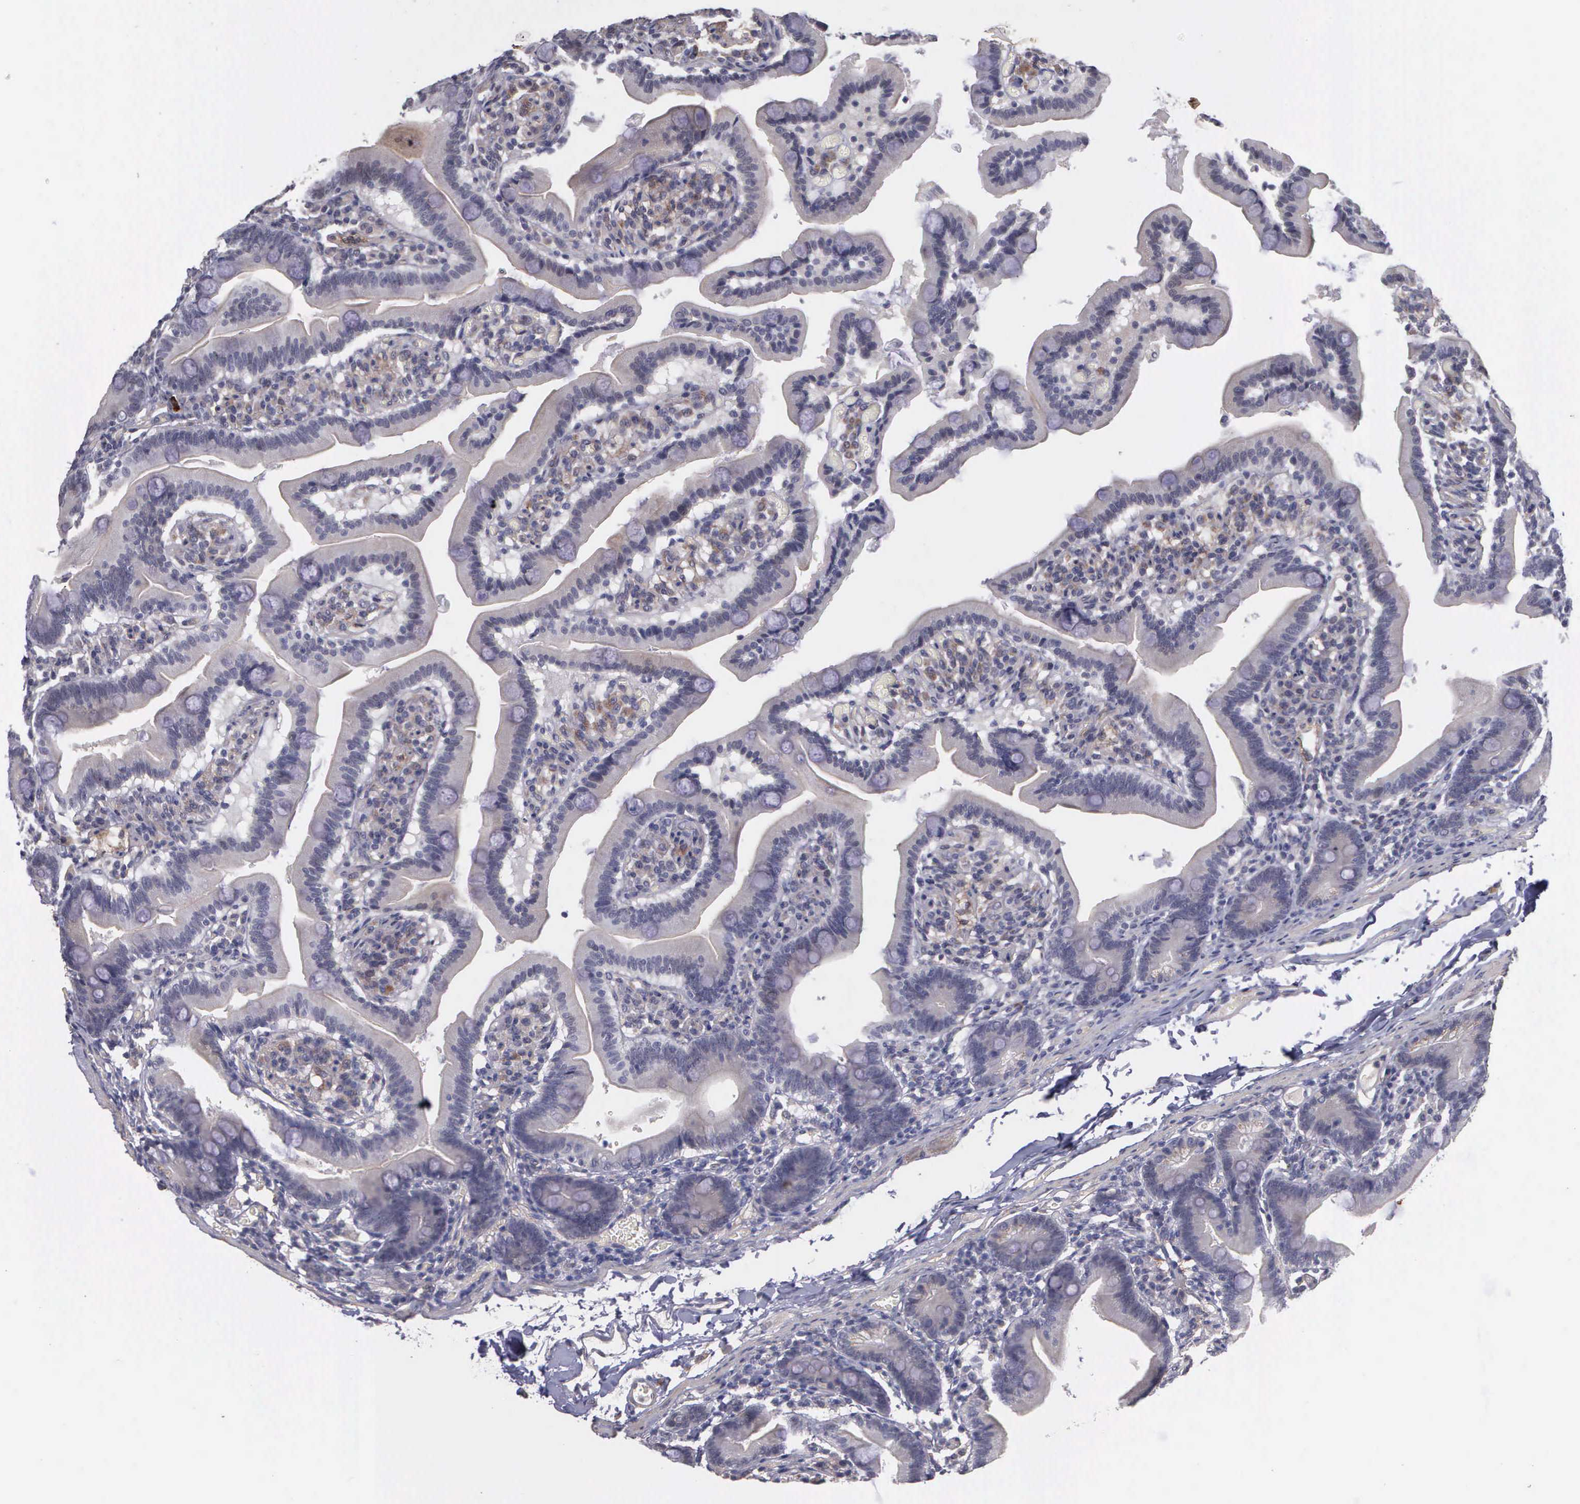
{"staining": {"intensity": "negative", "quantity": "none", "location": "none"}, "tissue": "duodenum", "cell_type": "Glandular cells", "image_type": "normal", "snomed": [{"axis": "morphology", "description": "Normal tissue, NOS"}, {"axis": "topography", "description": "Duodenum"}], "caption": "Immunohistochemistry photomicrograph of benign duodenum: human duodenum stained with DAB (3,3'-diaminobenzidine) reveals no significant protein staining in glandular cells.", "gene": "RTL10", "patient": {"sex": "female", "age": 75}}